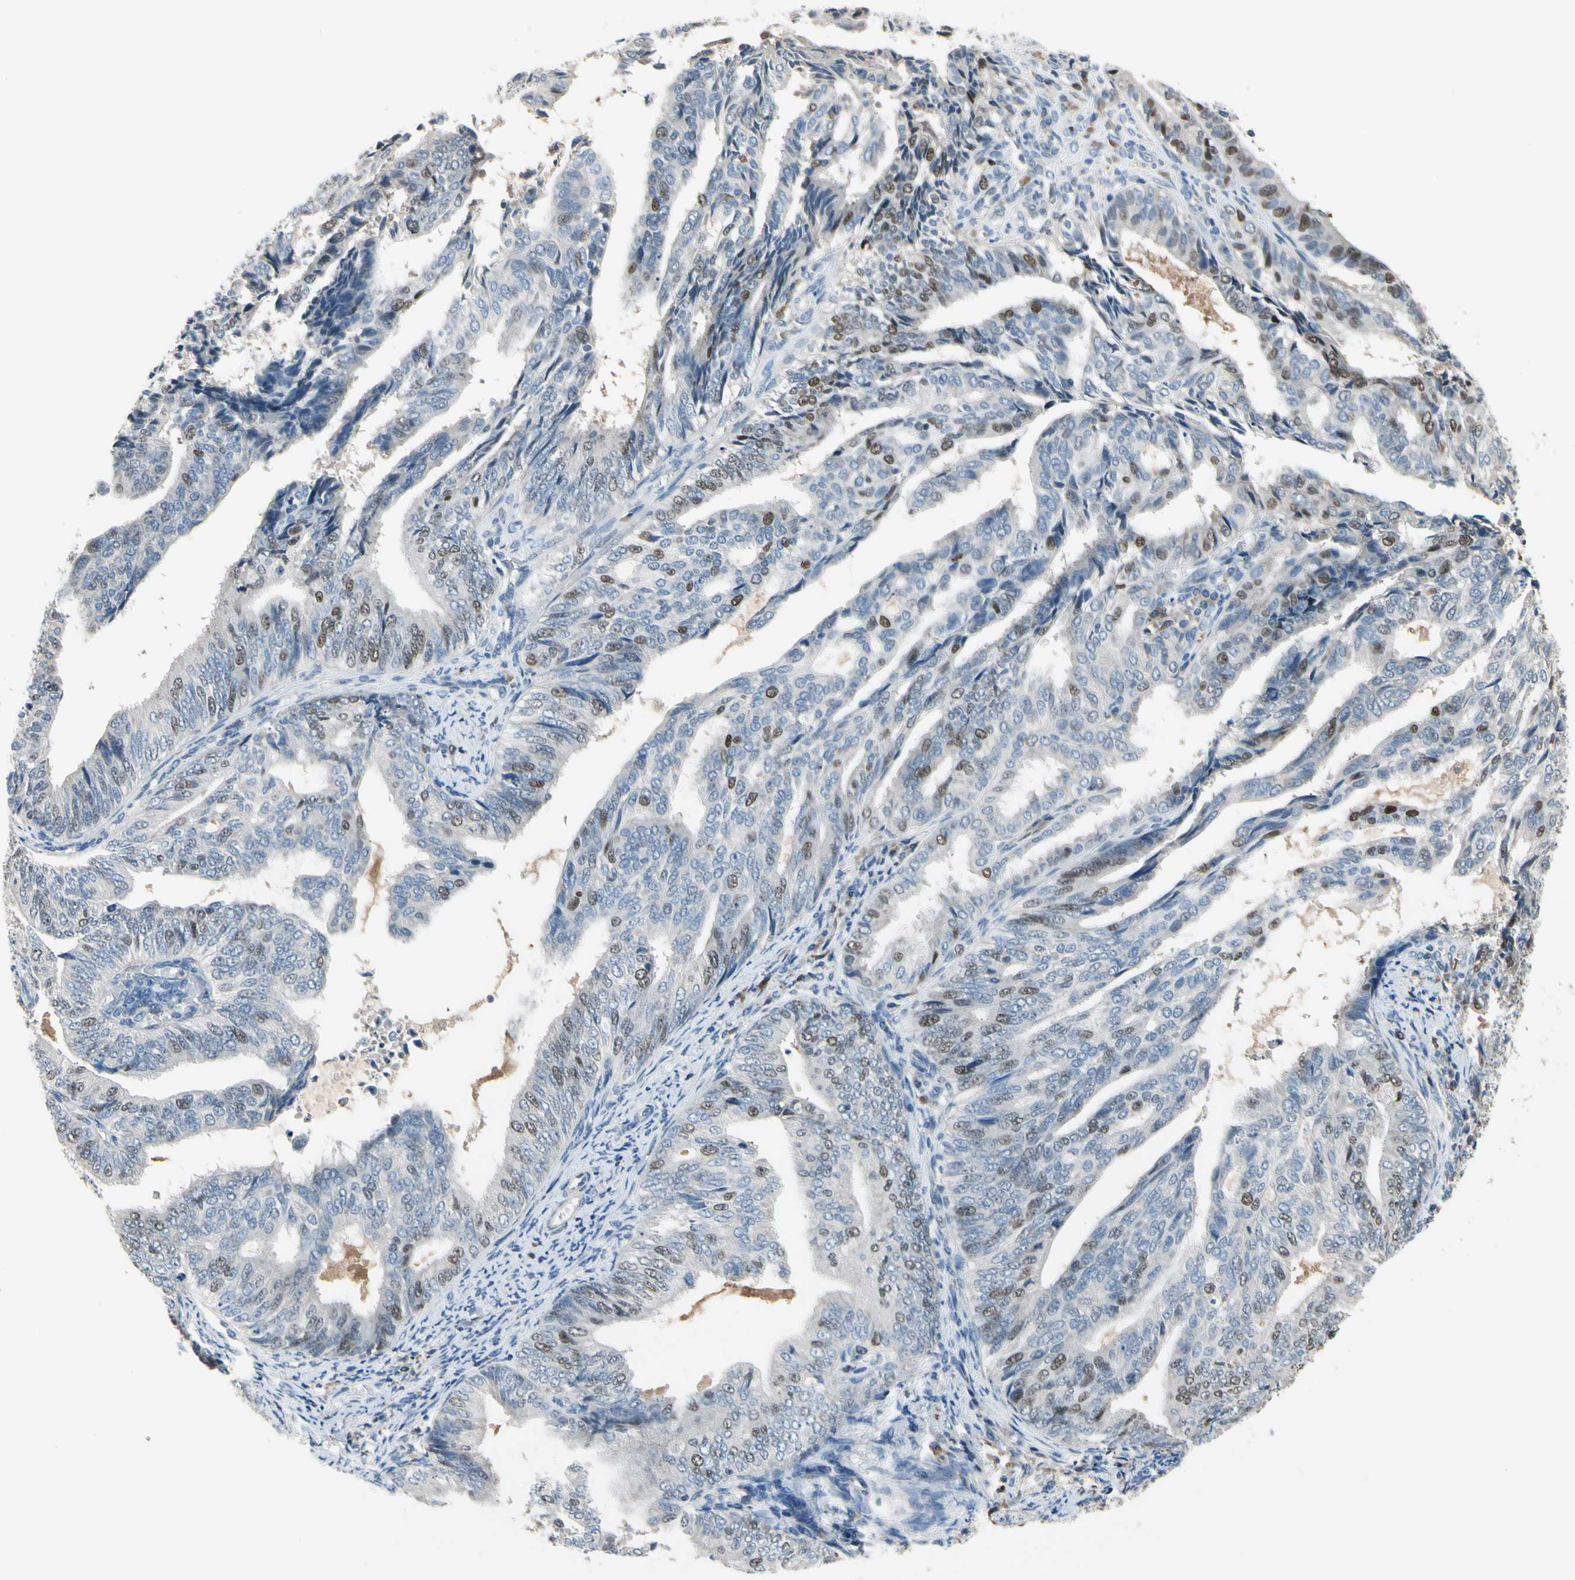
{"staining": {"intensity": "moderate", "quantity": "<25%", "location": "nuclear"}, "tissue": "endometrial cancer", "cell_type": "Tumor cells", "image_type": "cancer", "snomed": [{"axis": "morphology", "description": "Adenocarcinoma, NOS"}, {"axis": "topography", "description": "Endometrium"}], "caption": "An image of endometrial cancer (adenocarcinoma) stained for a protein exhibits moderate nuclear brown staining in tumor cells.", "gene": "ZKSCAN4", "patient": {"sex": "female", "age": 58}}